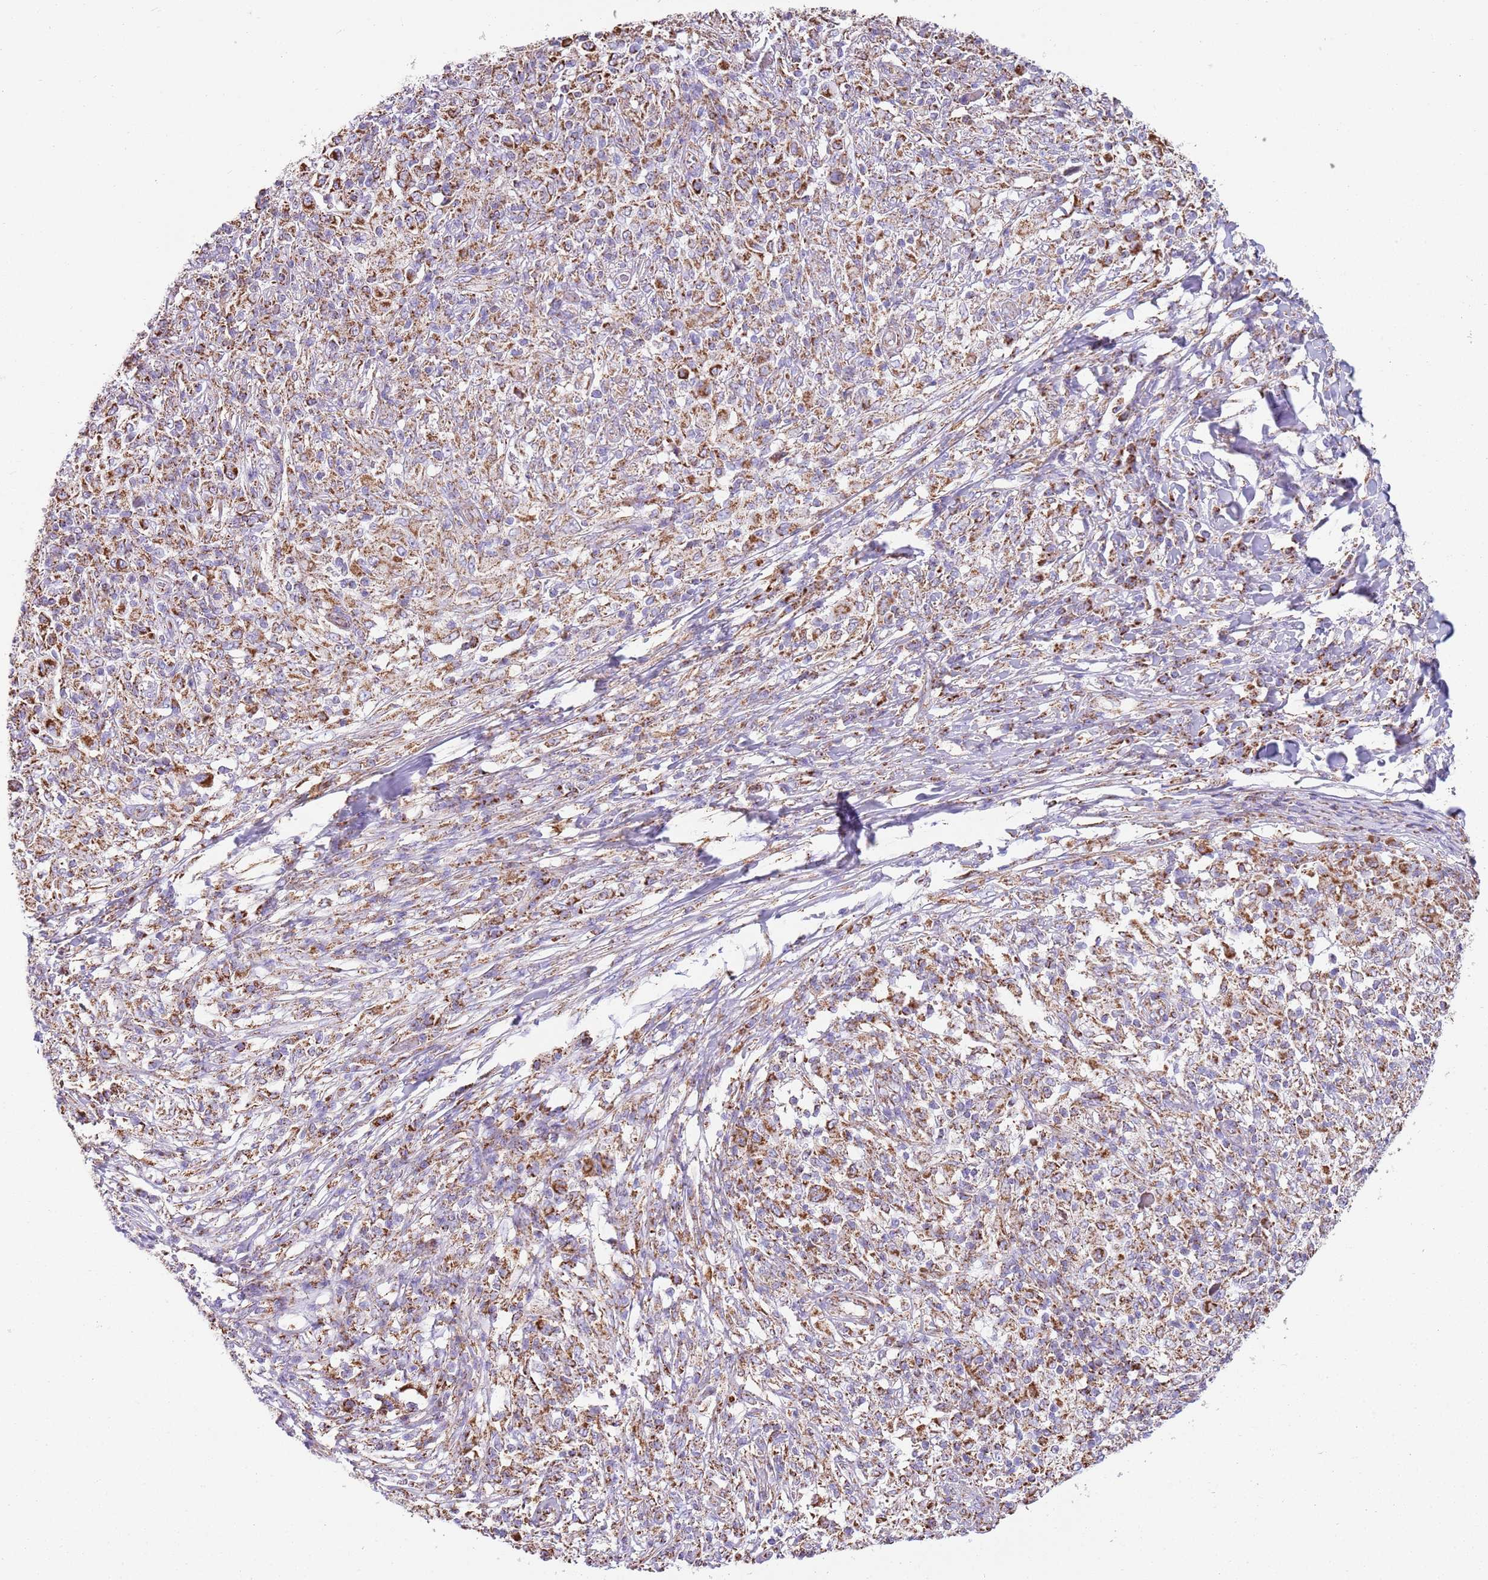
{"staining": {"intensity": "moderate", "quantity": ">75%", "location": "cytoplasmic/membranous"}, "tissue": "melanoma", "cell_type": "Tumor cells", "image_type": "cancer", "snomed": [{"axis": "morphology", "description": "Malignant melanoma, NOS"}, {"axis": "topography", "description": "Skin"}], "caption": "Moderate cytoplasmic/membranous positivity for a protein is seen in approximately >75% of tumor cells of malignant melanoma using IHC.", "gene": "TTLL1", "patient": {"sex": "male", "age": 66}}